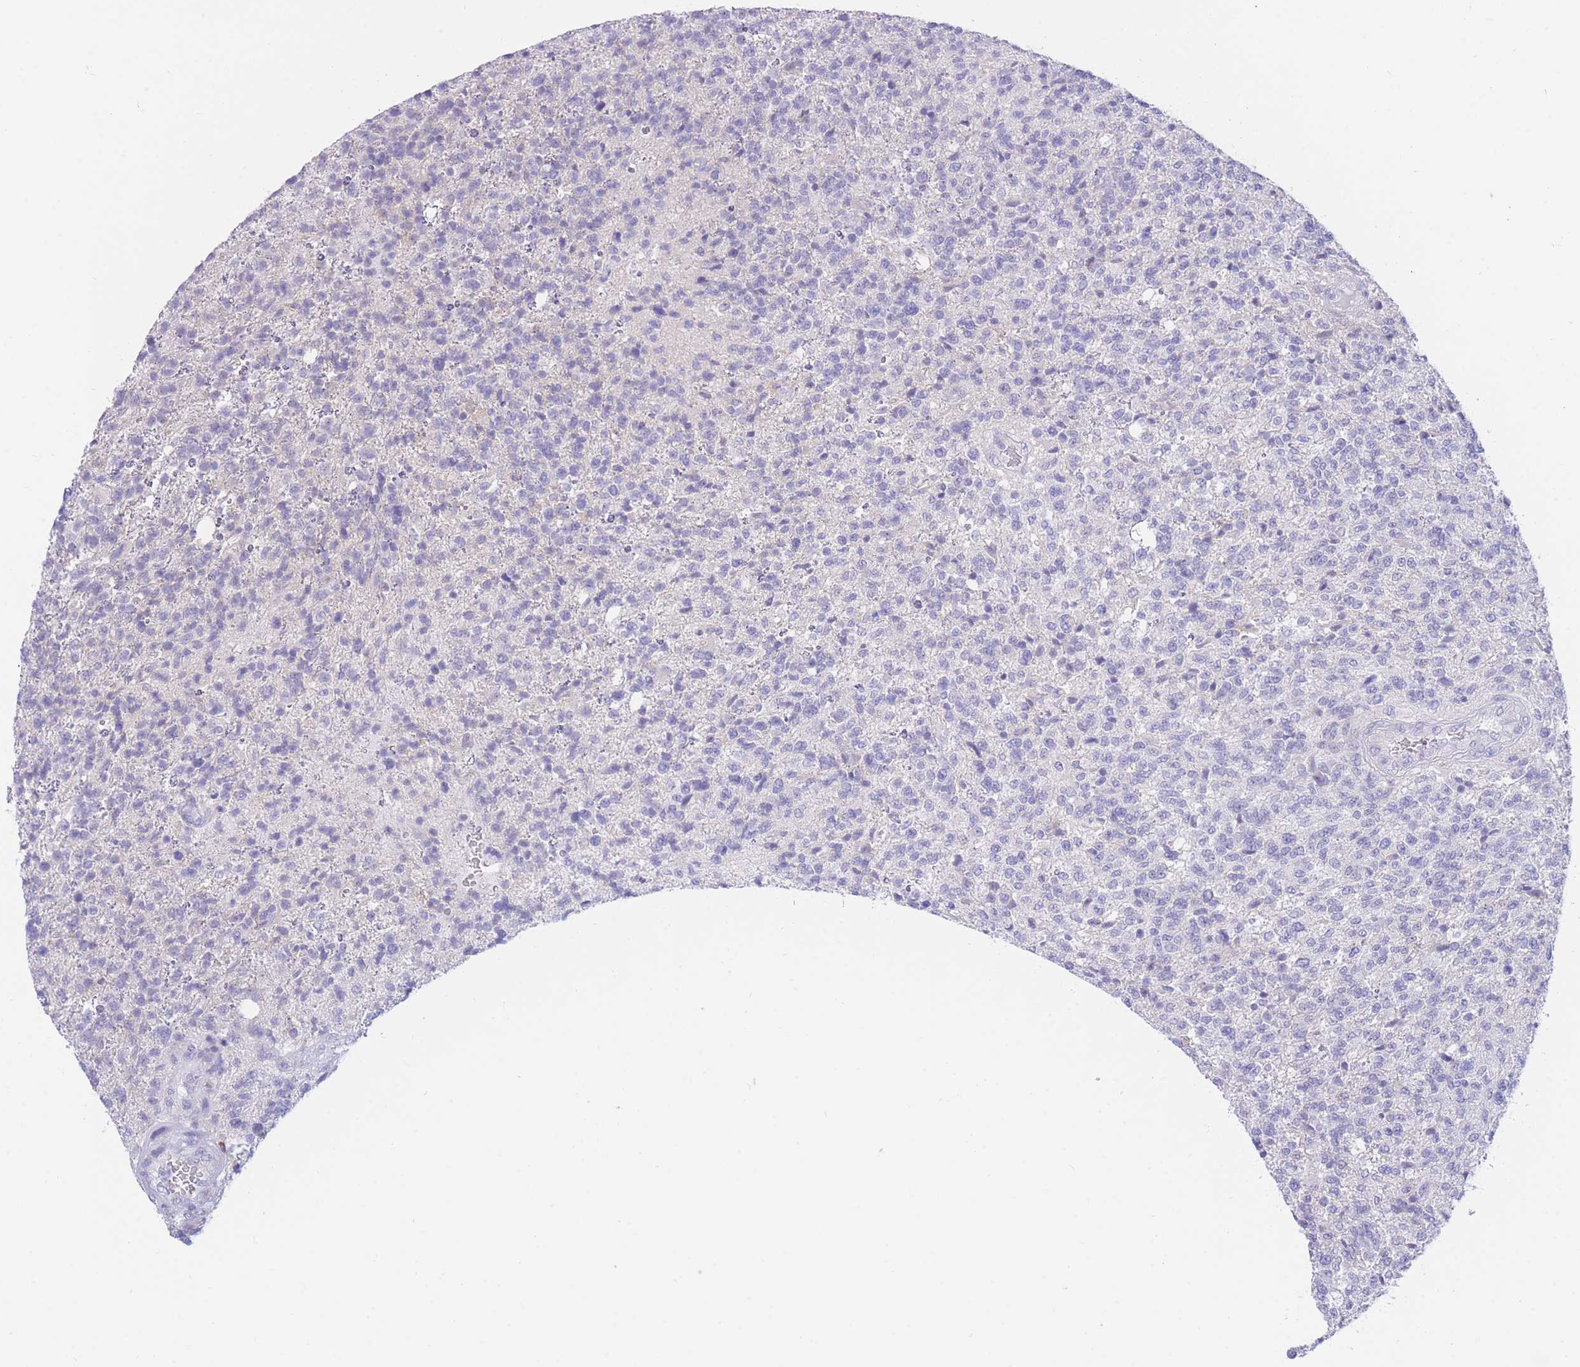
{"staining": {"intensity": "negative", "quantity": "none", "location": "none"}, "tissue": "glioma", "cell_type": "Tumor cells", "image_type": "cancer", "snomed": [{"axis": "morphology", "description": "Glioma, malignant, High grade"}, {"axis": "topography", "description": "Brain"}], "caption": "The micrograph shows no significant staining in tumor cells of high-grade glioma (malignant).", "gene": "SSUH2", "patient": {"sex": "male", "age": 56}}